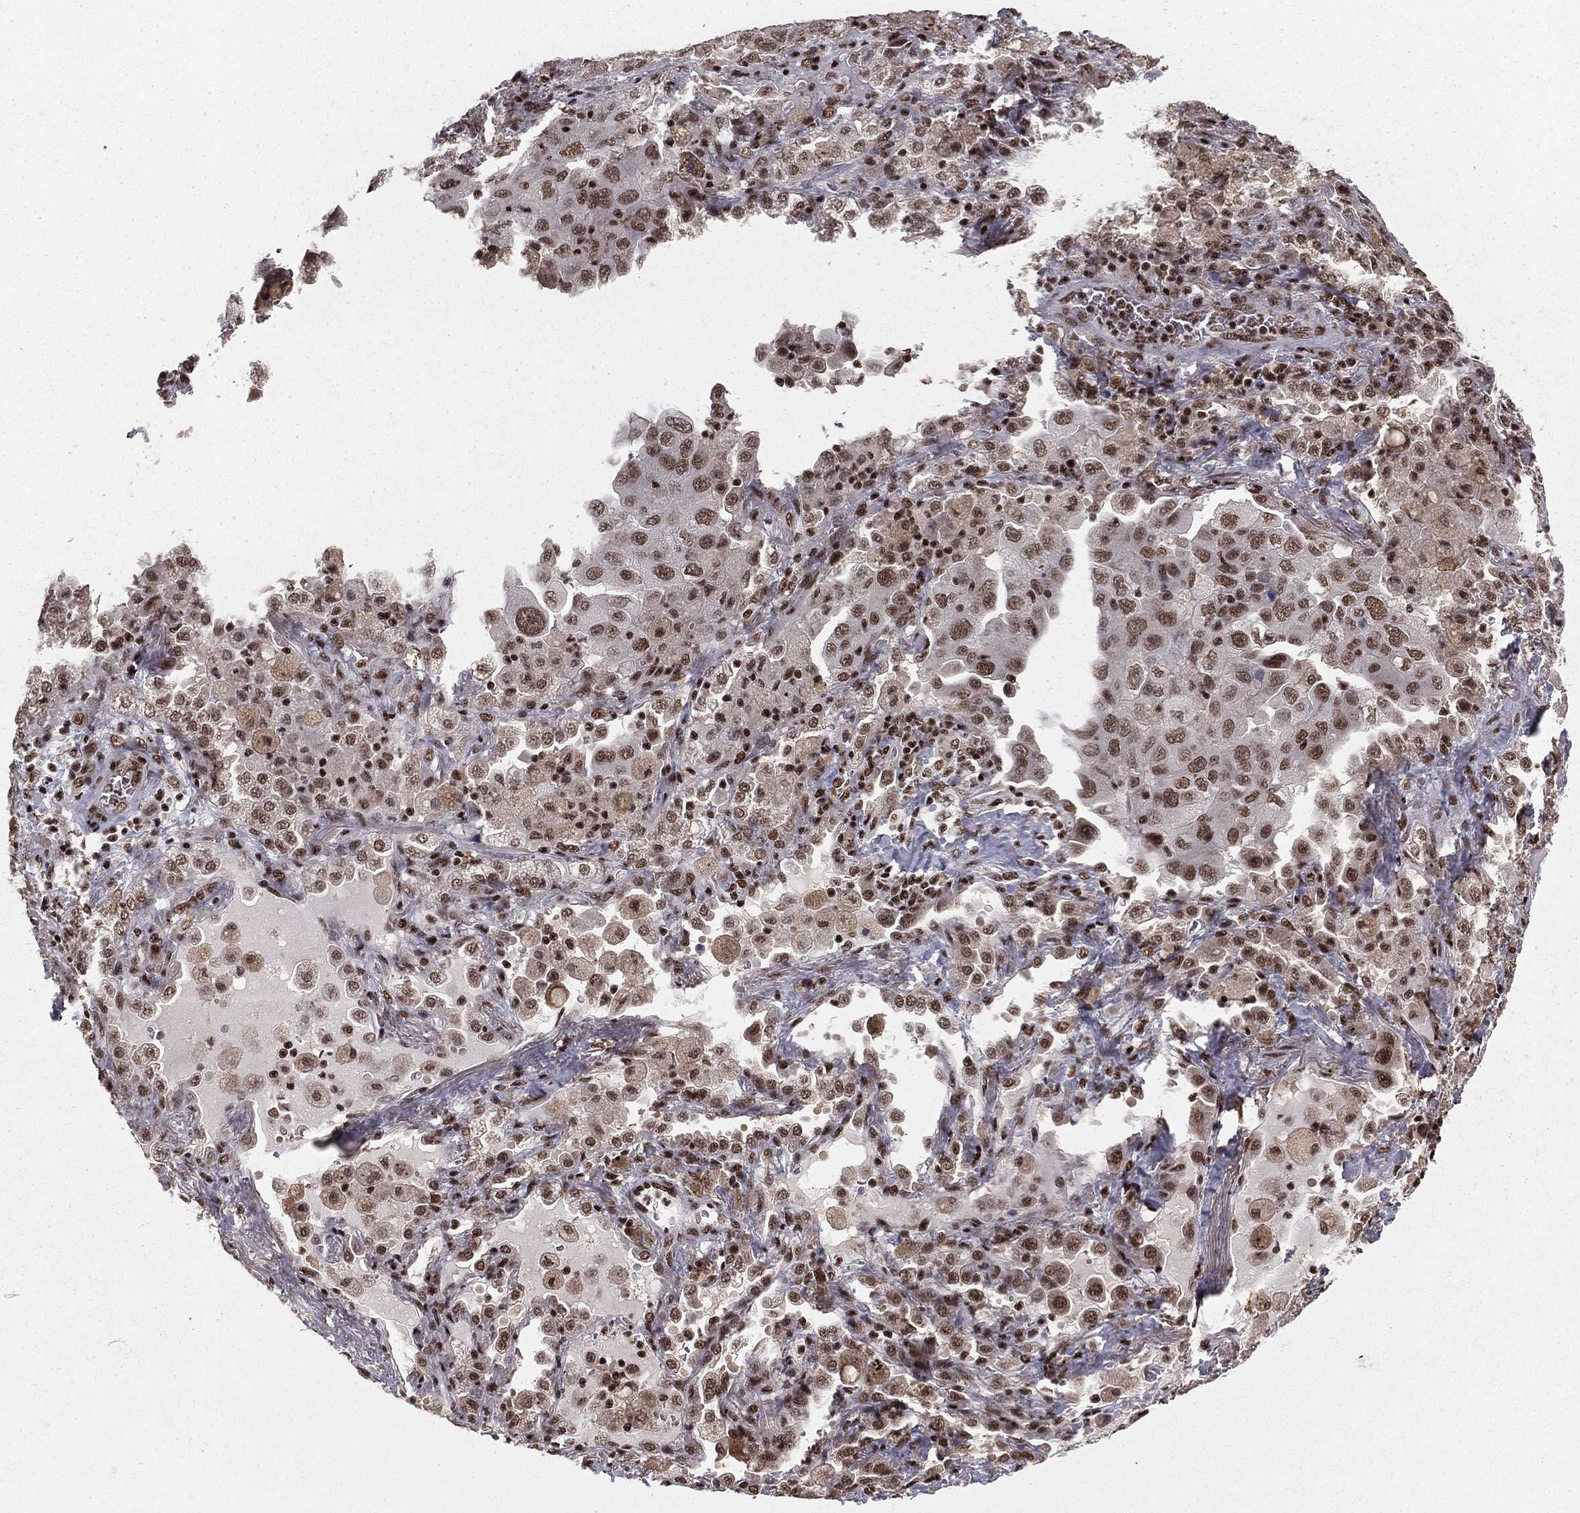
{"staining": {"intensity": "moderate", "quantity": ">75%", "location": "nuclear"}, "tissue": "lung cancer", "cell_type": "Tumor cells", "image_type": "cancer", "snomed": [{"axis": "morphology", "description": "Adenocarcinoma, NOS"}, {"axis": "topography", "description": "Lung"}], "caption": "Tumor cells reveal medium levels of moderate nuclear expression in approximately >75% of cells in human lung cancer.", "gene": "NFYB", "patient": {"sex": "female", "age": 61}}